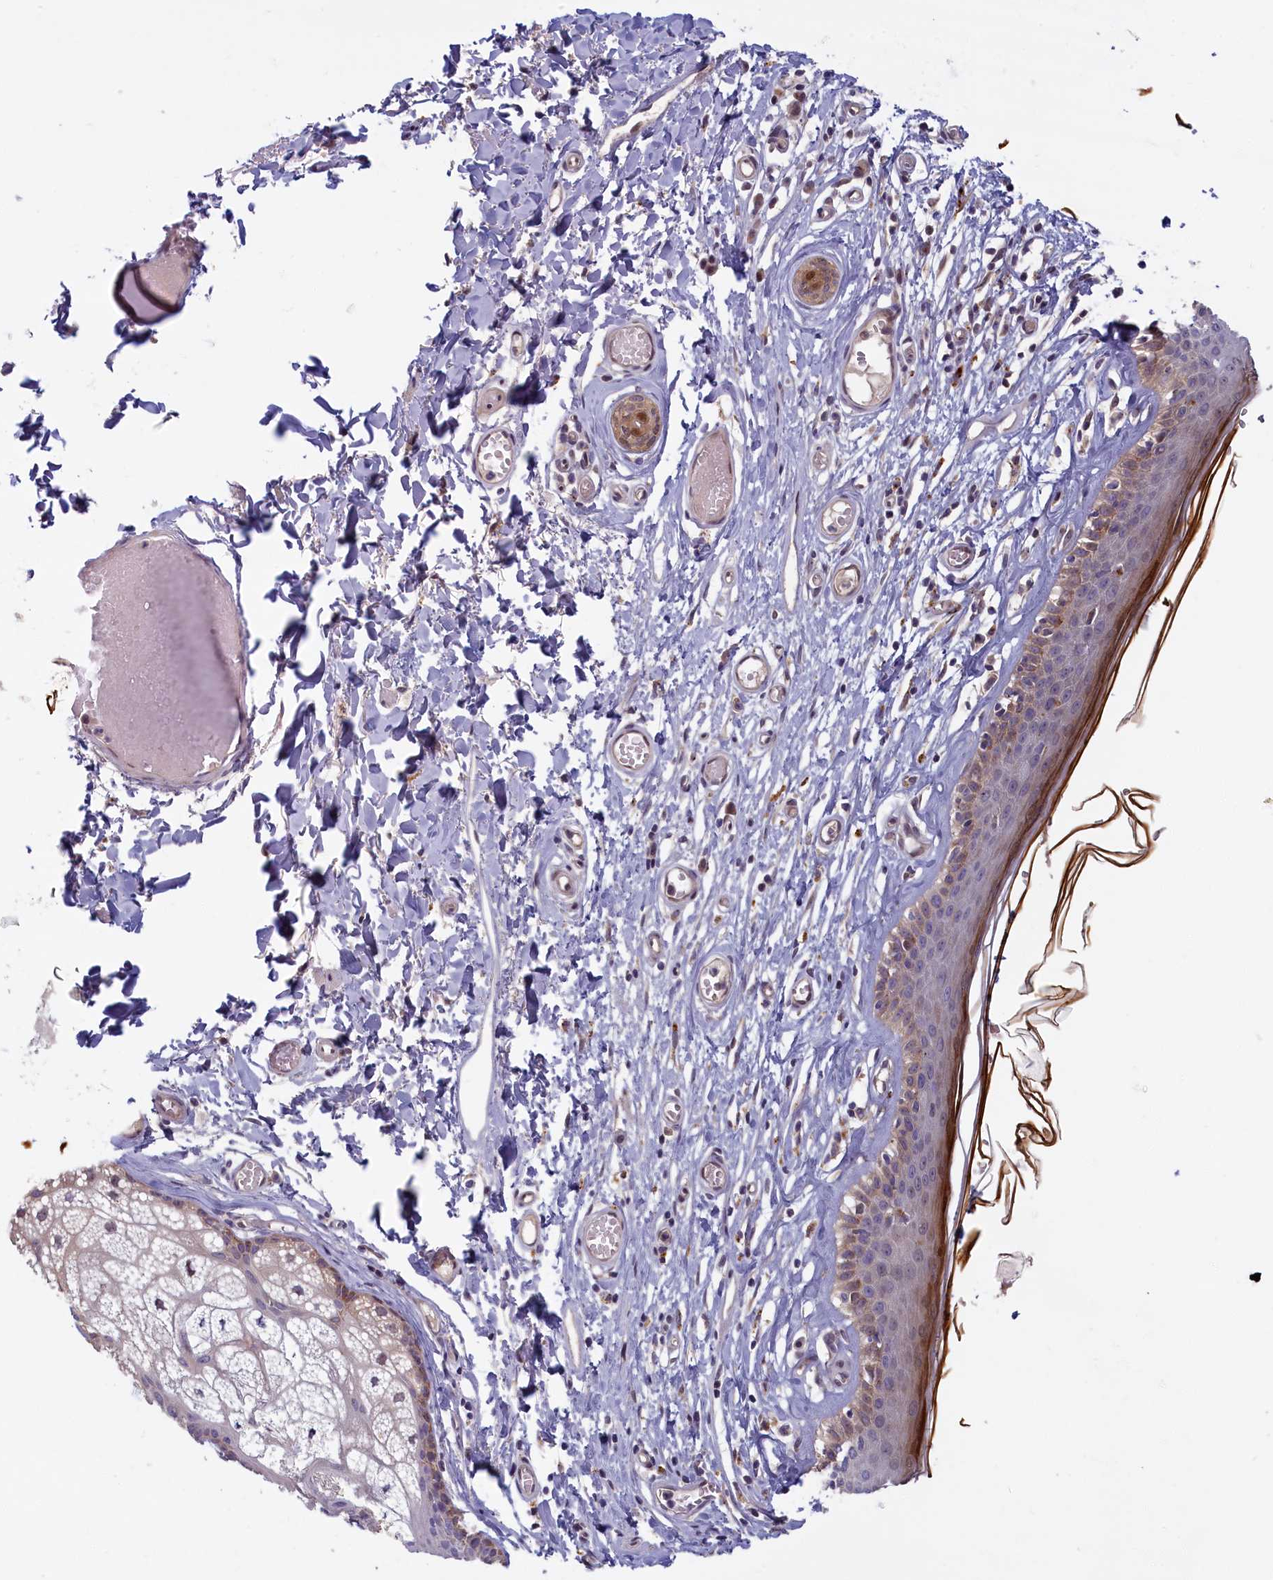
{"staining": {"intensity": "strong", "quantity": "25%-75%", "location": "cytoplasmic/membranous,nuclear"}, "tissue": "skin", "cell_type": "Epidermal cells", "image_type": "normal", "snomed": [{"axis": "morphology", "description": "Normal tissue, NOS"}, {"axis": "topography", "description": "Adipose tissue"}, {"axis": "topography", "description": "Vascular tissue"}, {"axis": "topography", "description": "Vulva"}, {"axis": "topography", "description": "Peripheral nerve tissue"}], "caption": "Brown immunohistochemical staining in benign human skin demonstrates strong cytoplasmic/membranous,nuclear expression in approximately 25%-75% of epidermal cells.", "gene": "FCSK", "patient": {"sex": "female", "age": 86}}